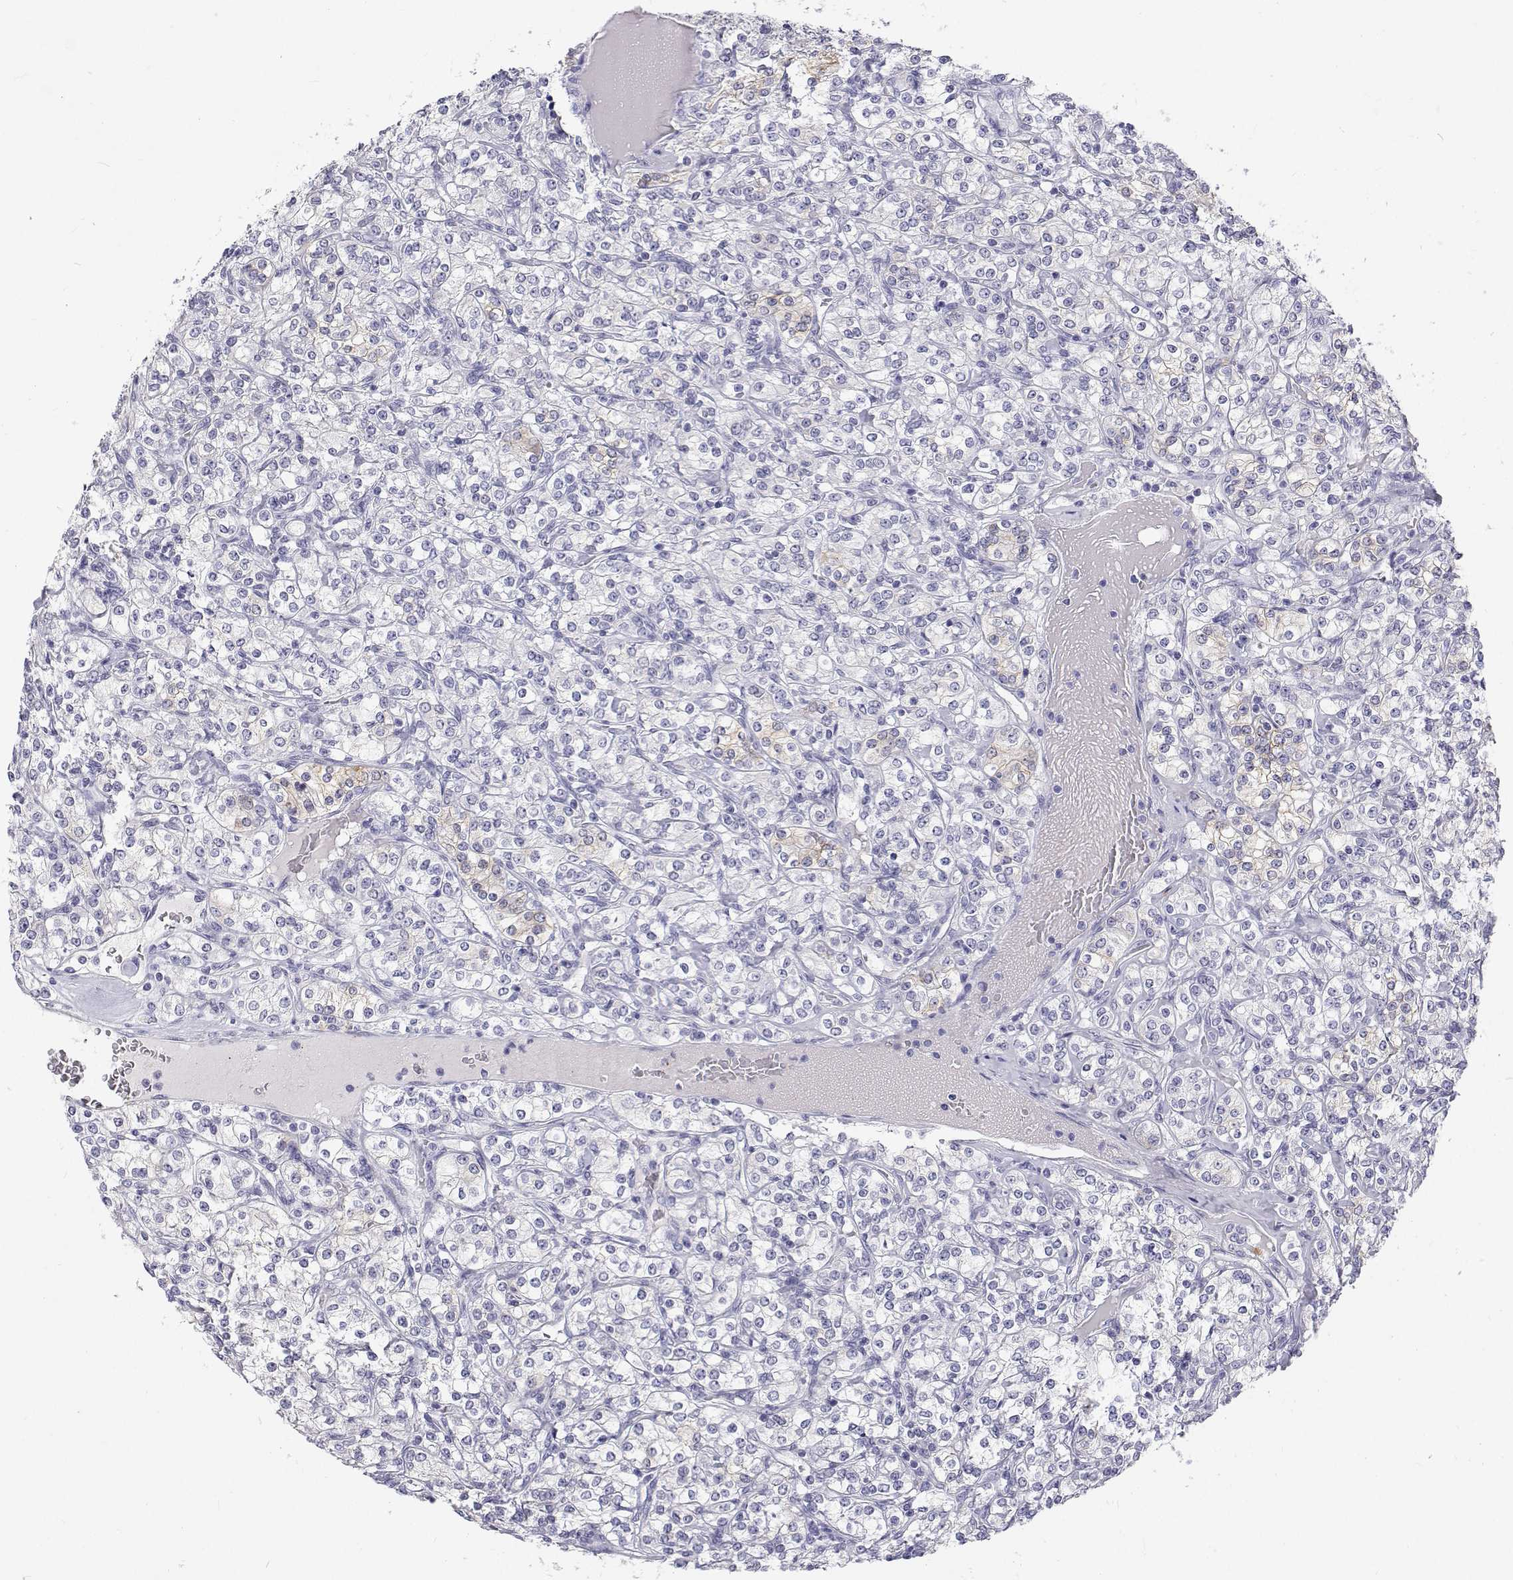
{"staining": {"intensity": "negative", "quantity": "none", "location": "none"}, "tissue": "renal cancer", "cell_type": "Tumor cells", "image_type": "cancer", "snomed": [{"axis": "morphology", "description": "Adenocarcinoma, NOS"}, {"axis": "topography", "description": "Kidney"}], "caption": "A high-resolution photomicrograph shows immunohistochemistry staining of renal cancer, which reveals no significant staining in tumor cells.", "gene": "NCR2", "patient": {"sex": "male", "age": 77}}